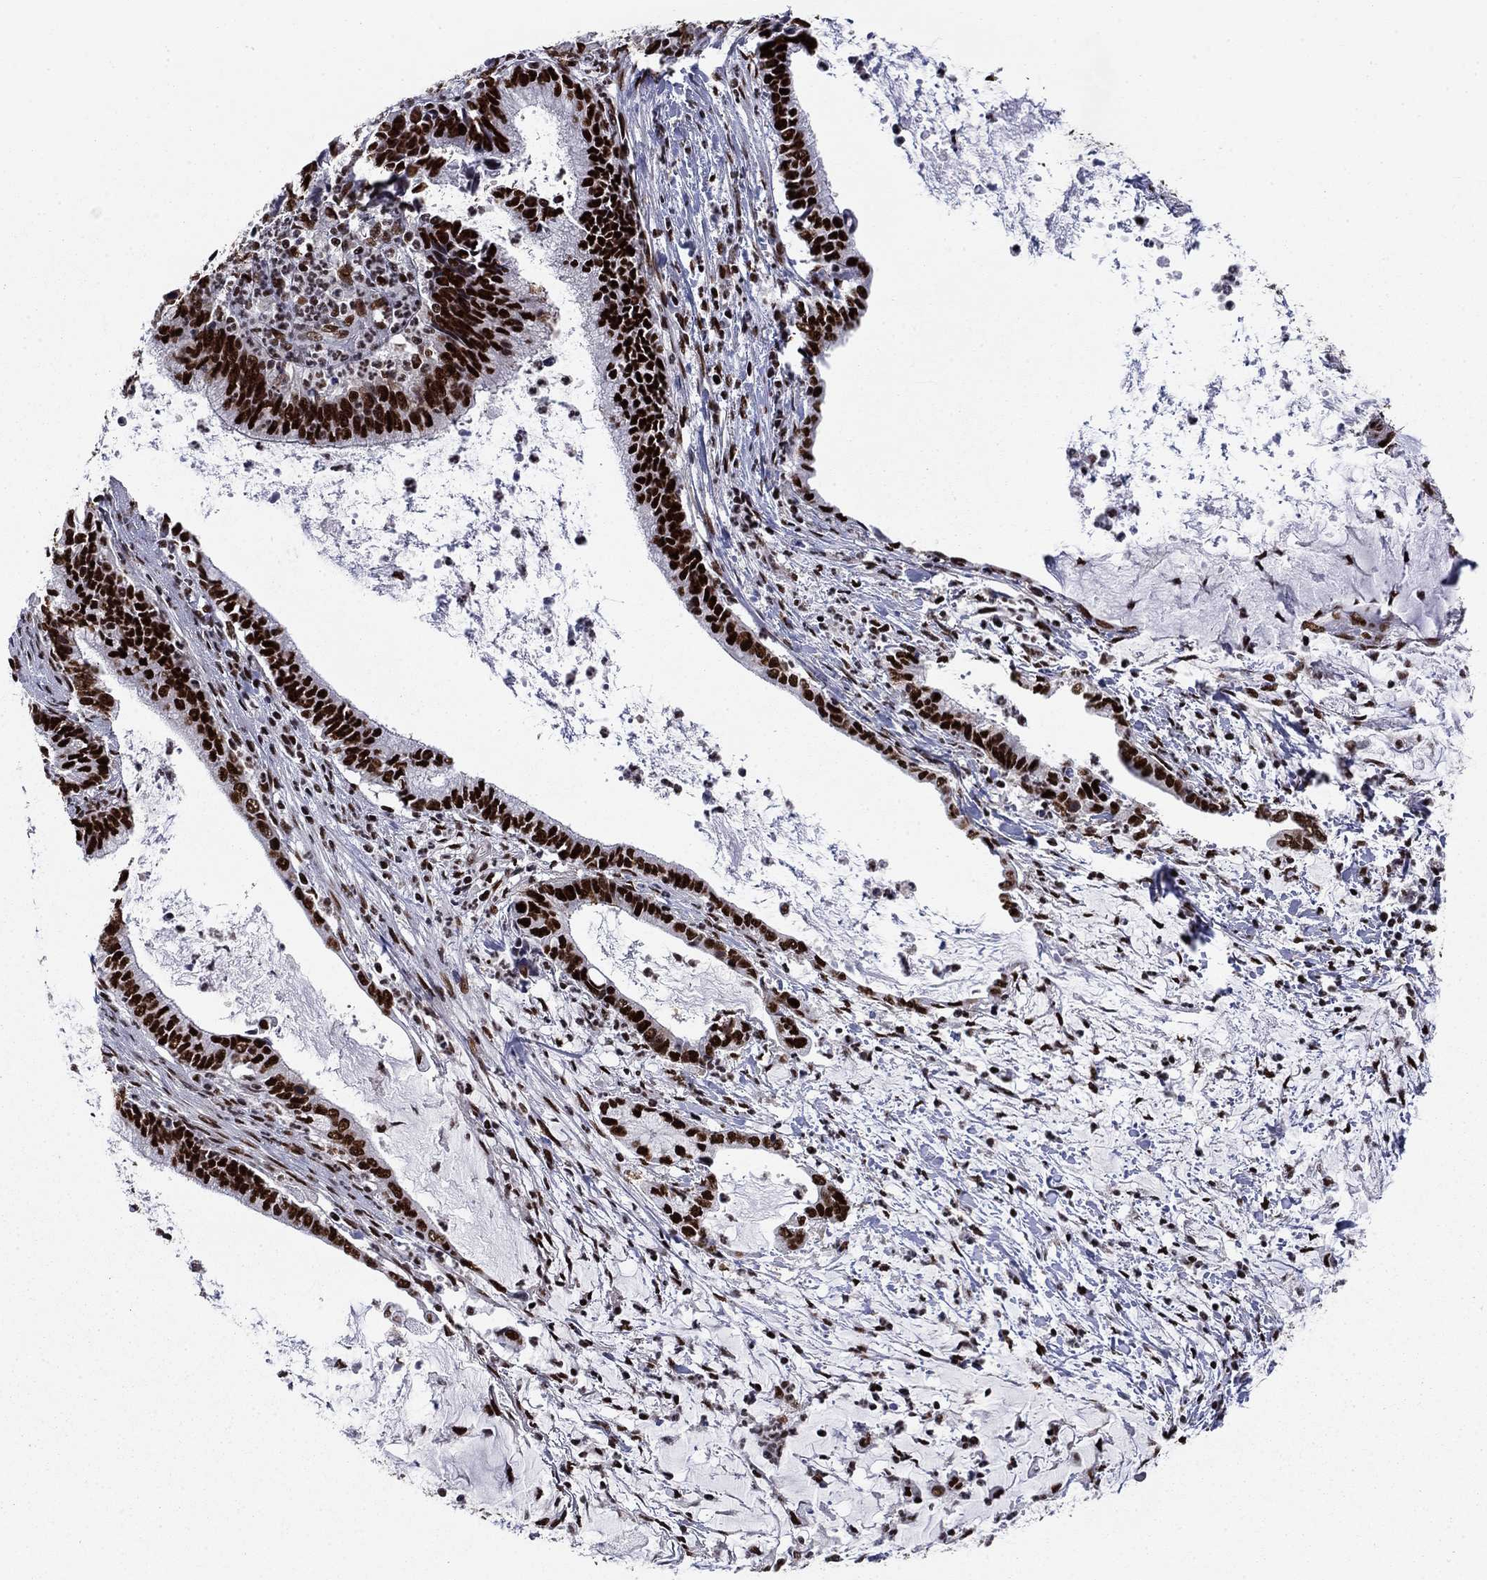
{"staining": {"intensity": "strong", "quantity": ">75%", "location": "nuclear"}, "tissue": "cervical cancer", "cell_type": "Tumor cells", "image_type": "cancer", "snomed": [{"axis": "morphology", "description": "Adenocarcinoma, NOS"}, {"axis": "topography", "description": "Cervix"}], "caption": "A high amount of strong nuclear expression is seen in about >75% of tumor cells in cervical cancer tissue.", "gene": "RPRD1B", "patient": {"sex": "female", "age": 42}}